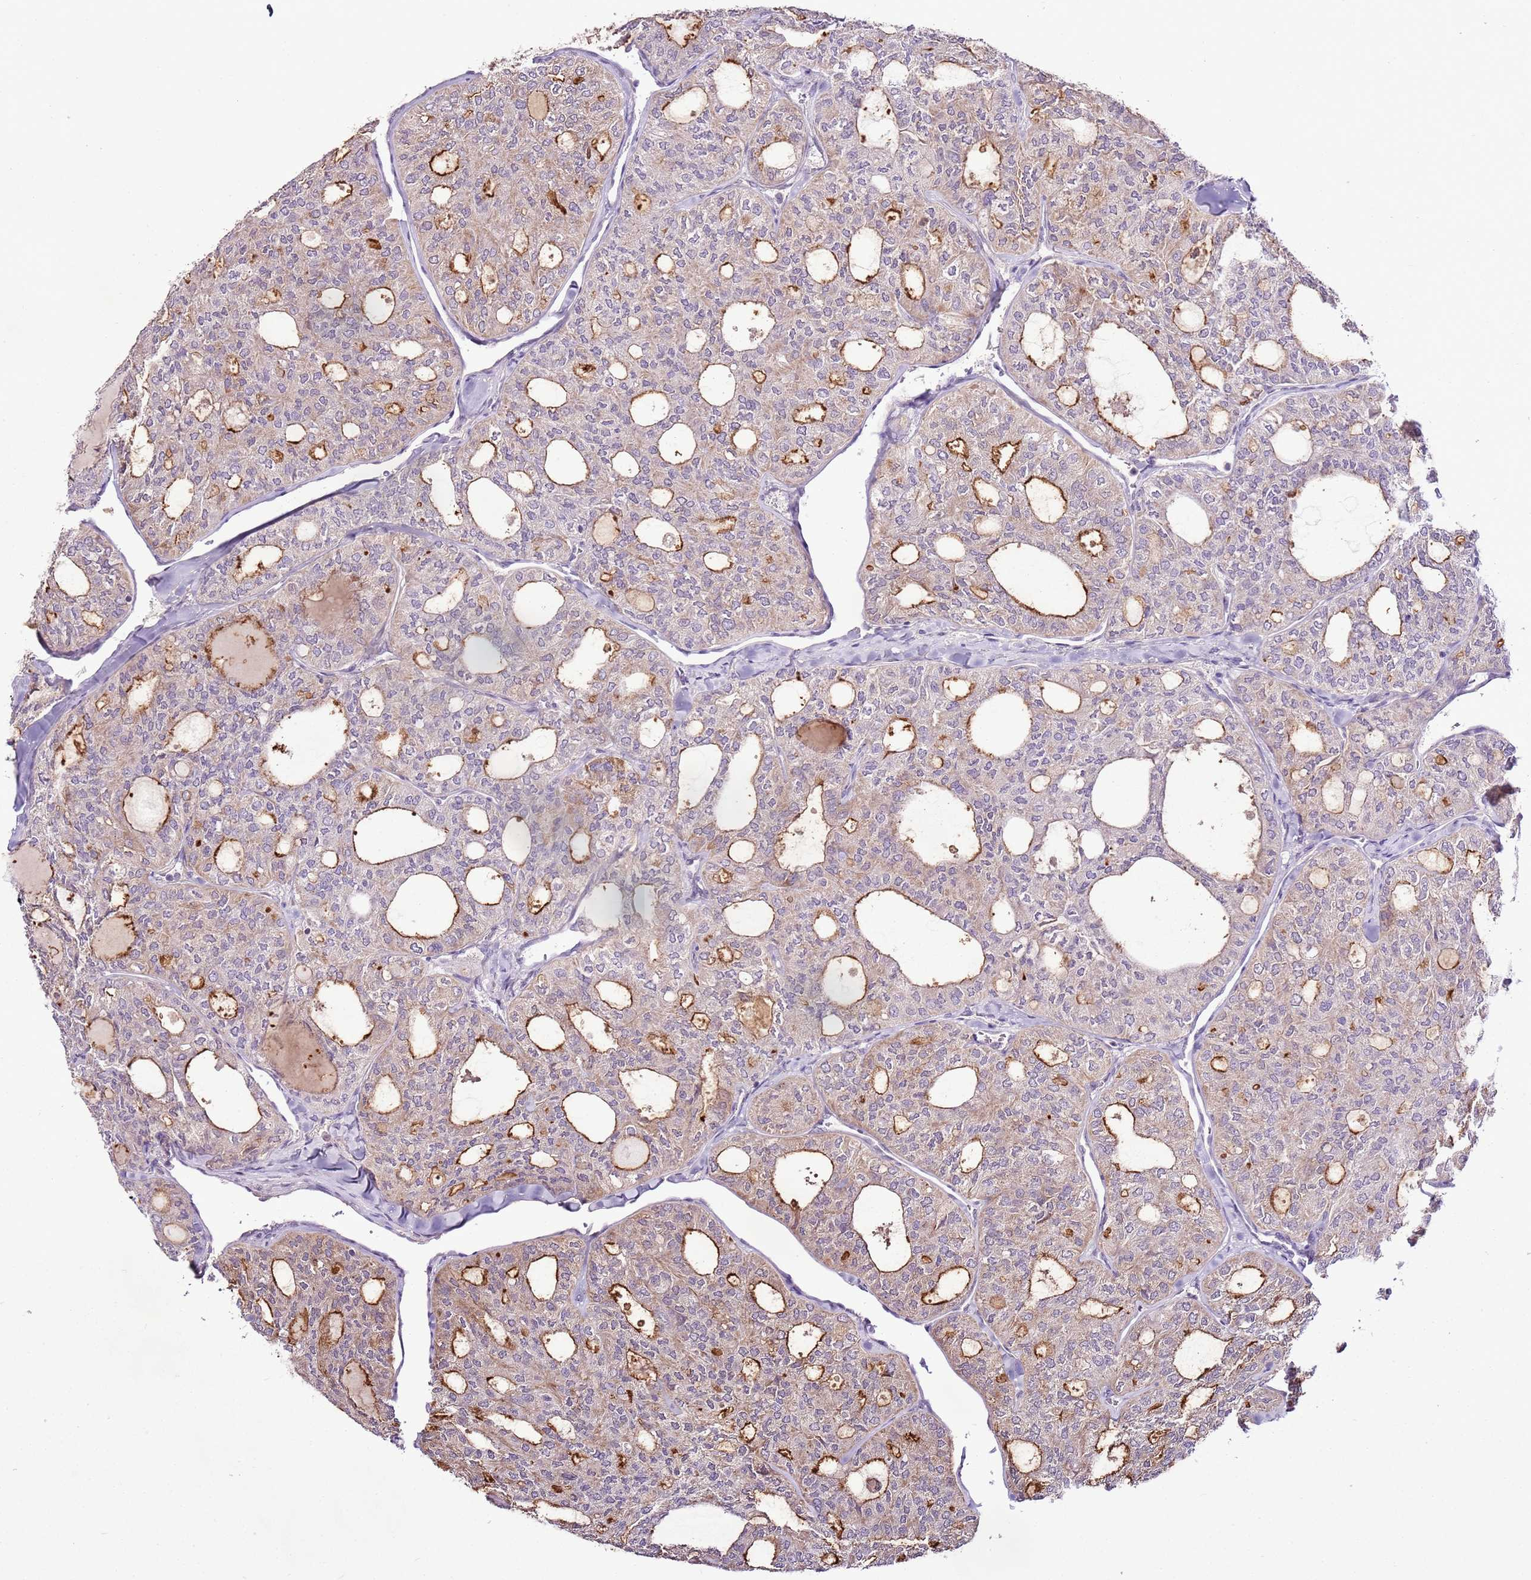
{"staining": {"intensity": "moderate", "quantity": "25%-75%", "location": "cytoplasmic/membranous"}, "tissue": "thyroid cancer", "cell_type": "Tumor cells", "image_type": "cancer", "snomed": [{"axis": "morphology", "description": "Follicular adenoma carcinoma, NOS"}, {"axis": "topography", "description": "Thyroid gland"}], "caption": "Immunohistochemical staining of thyroid follicular adenoma carcinoma reveals moderate cytoplasmic/membranous protein expression in approximately 25%-75% of tumor cells.", "gene": "CMKLR1", "patient": {"sex": "male", "age": 75}}